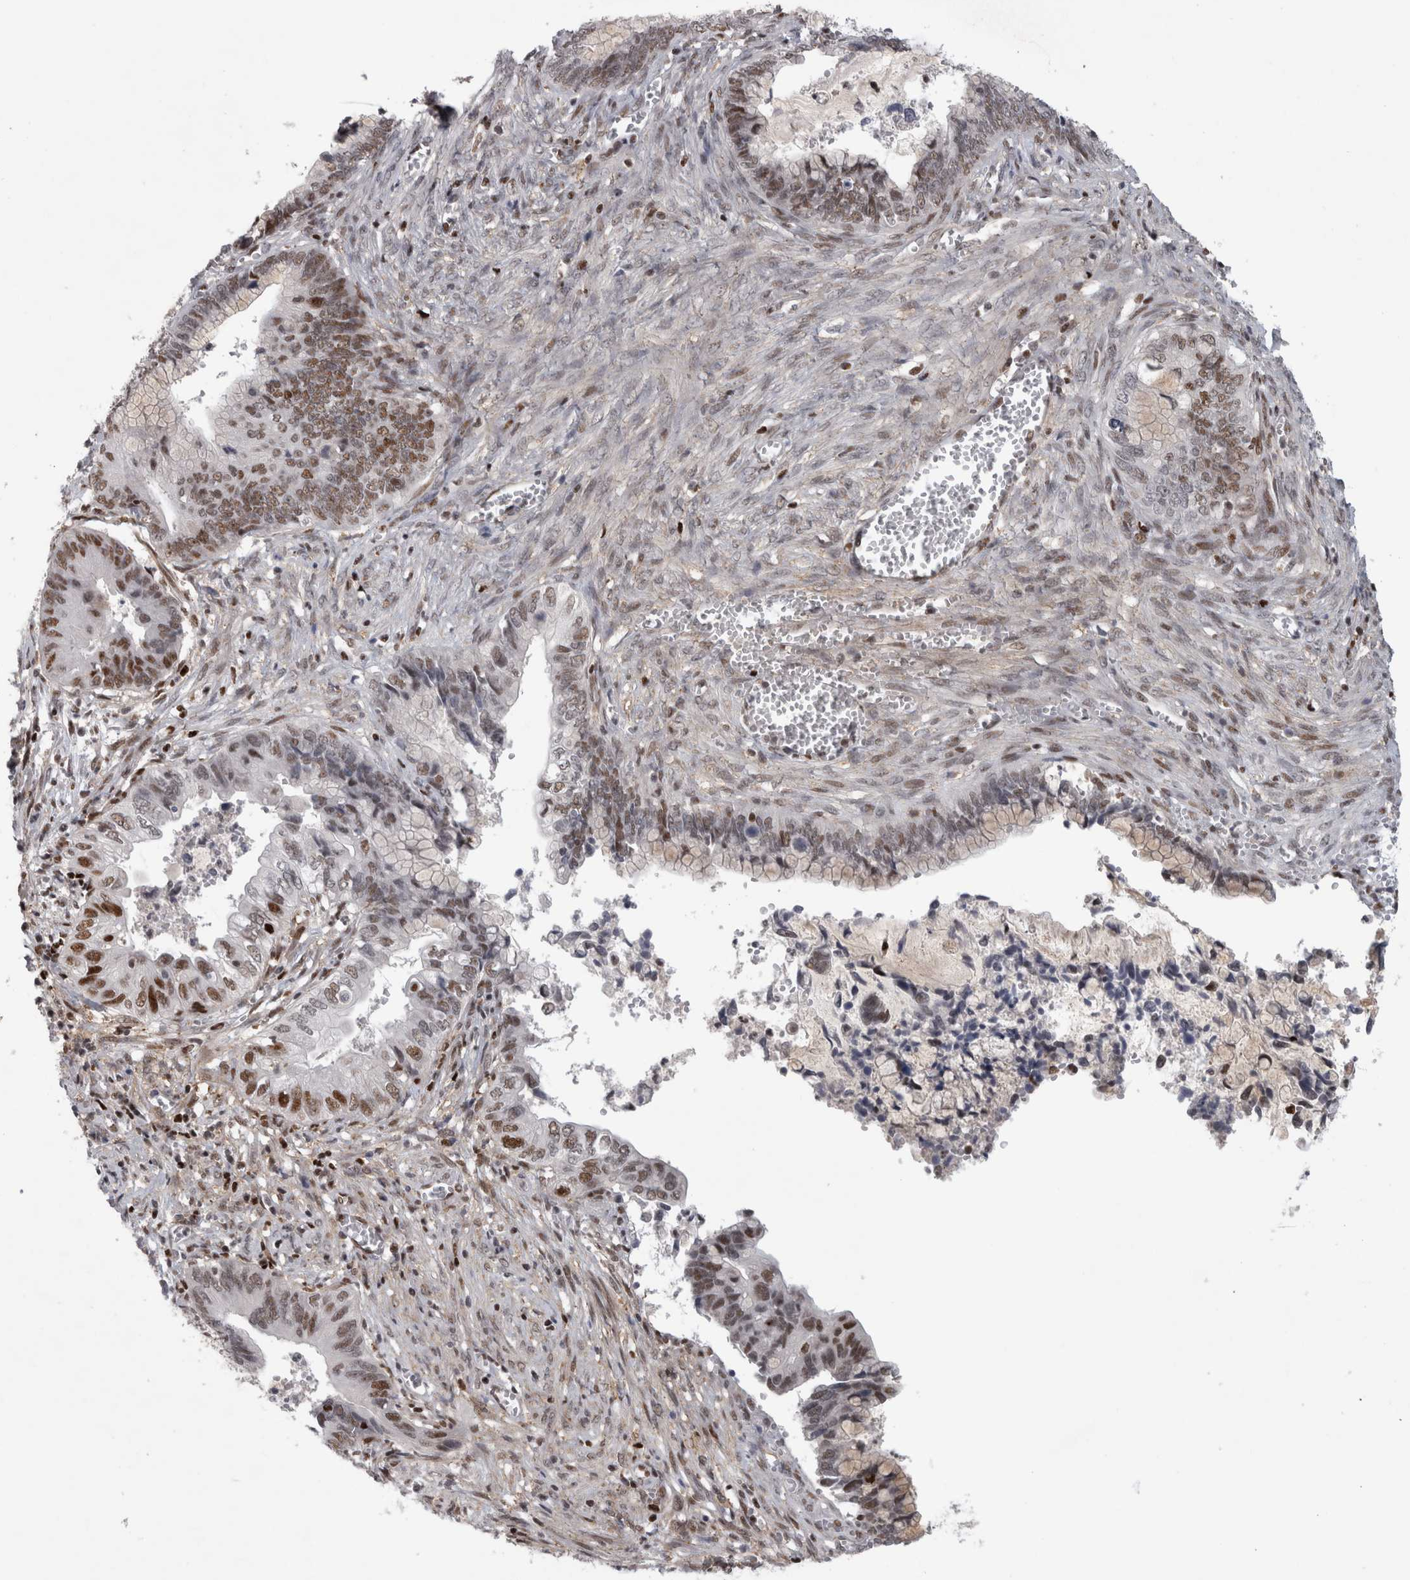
{"staining": {"intensity": "moderate", "quantity": "25%-75%", "location": "nuclear"}, "tissue": "cervical cancer", "cell_type": "Tumor cells", "image_type": "cancer", "snomed": [{"axis": "morphology", "description": "Adenocarcinoma, NOS"}, {"axis": "topography", "description": "Cervix"}], "caption": "Tumor cells reveal moderate nuclear expression in about 25%-75% of cells in cervical cancer. The staining was performed using DAB (3,3'-diaminobenzidine), with brown indicating positive protein expression. Nuclei are stained blue with hematoxylin.", "gene": "SRARP", "patient": {"sex": "female", "age": 44}}